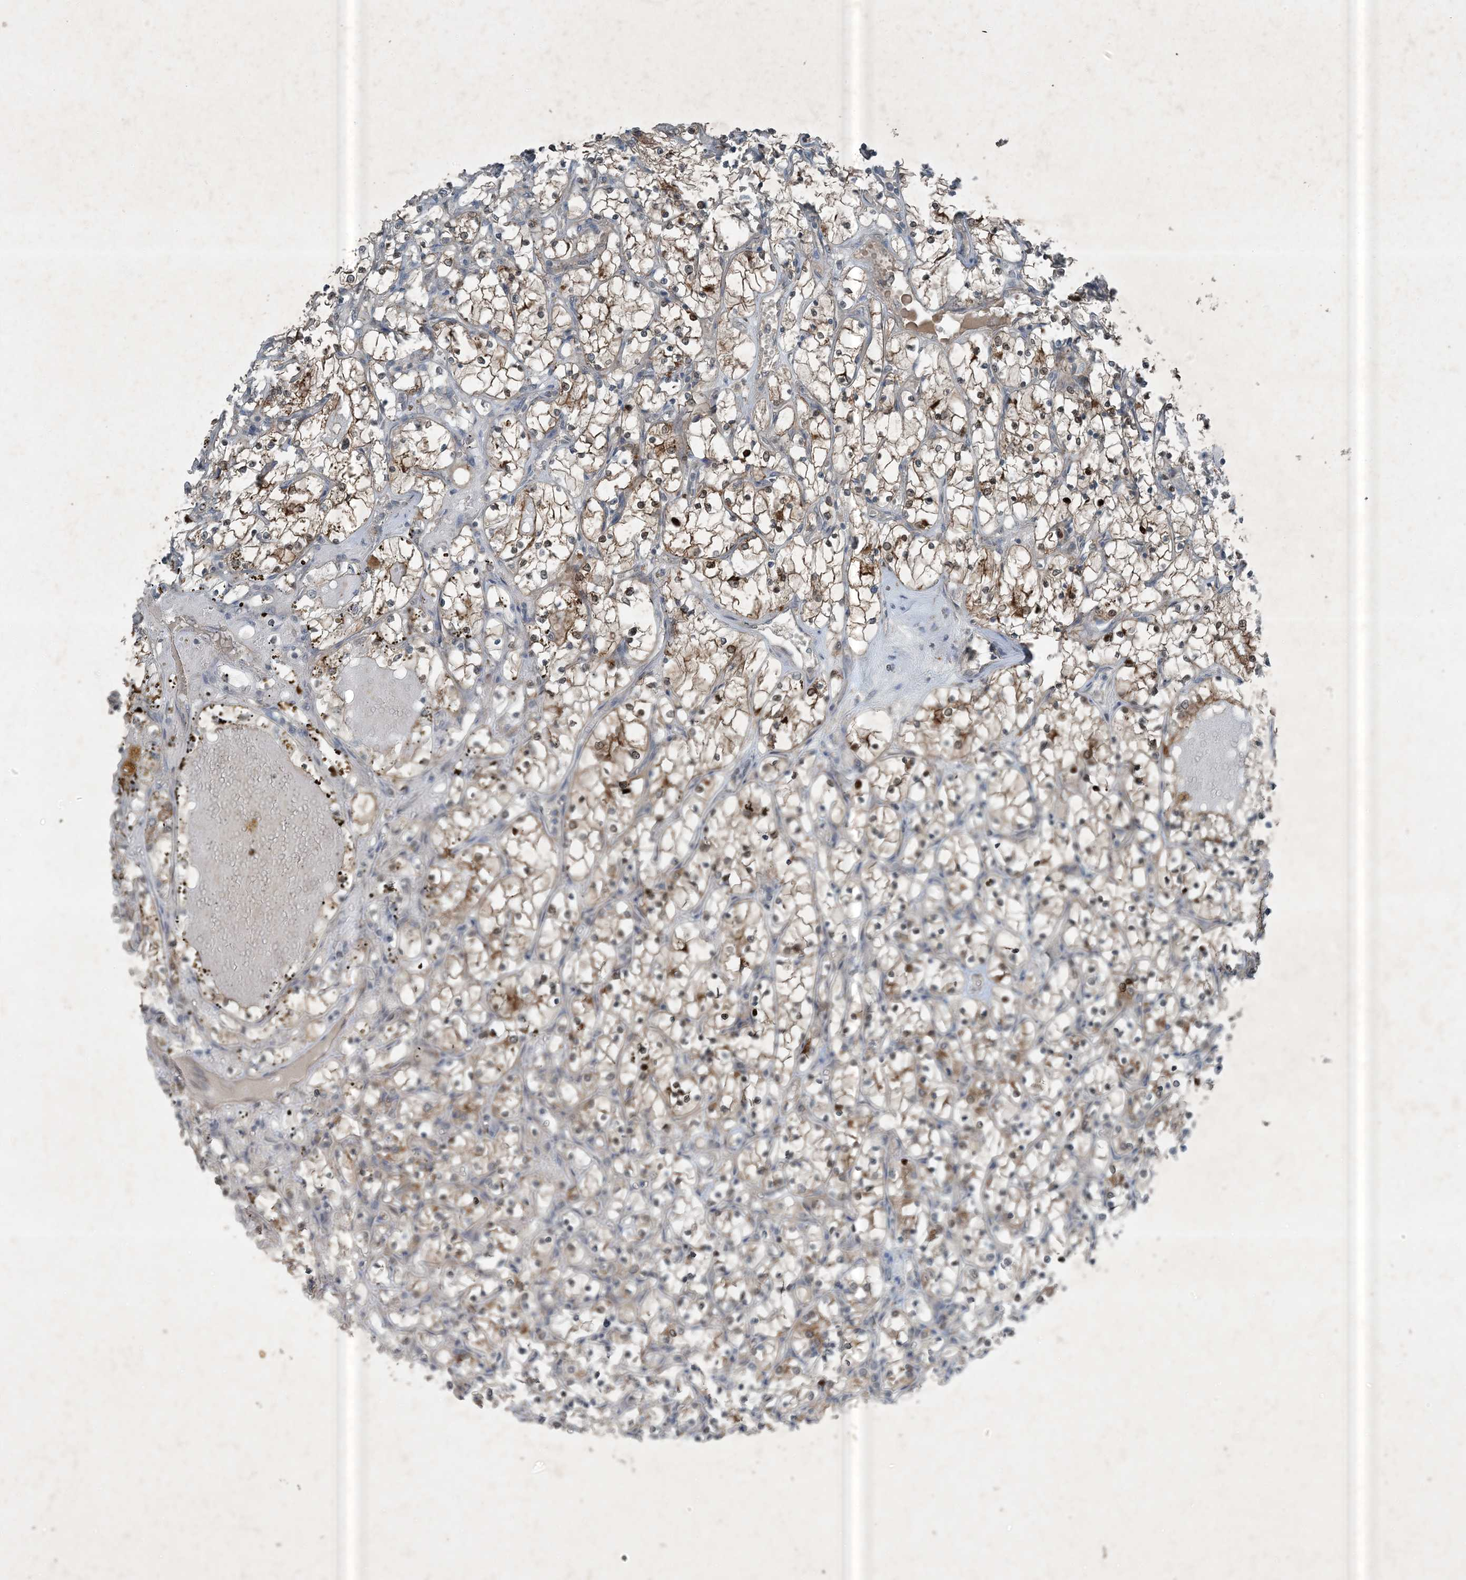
{"staining": {"intensity": "moderate", "quantity": "<25%", "location": "cytoplasmic/membranous"}, "tissue": "renal cancer", "cell_type": "Tumor cells", "image_type": "cancer", "snomed": [{"axis": "morphology", "description": "Adenocarcinoma, NOS"}, {"axis": "topography", "description": "Kidney"}], "caption": "Adenocarcinoma (renal) stained with DAB immunohistochemistry demonstrates low levels of moderate cytoplasmic/membranous staining in approximately <25% of tumor cells.", "gene": "MDN1", "patient": {"sex": "female", "age": 69}}